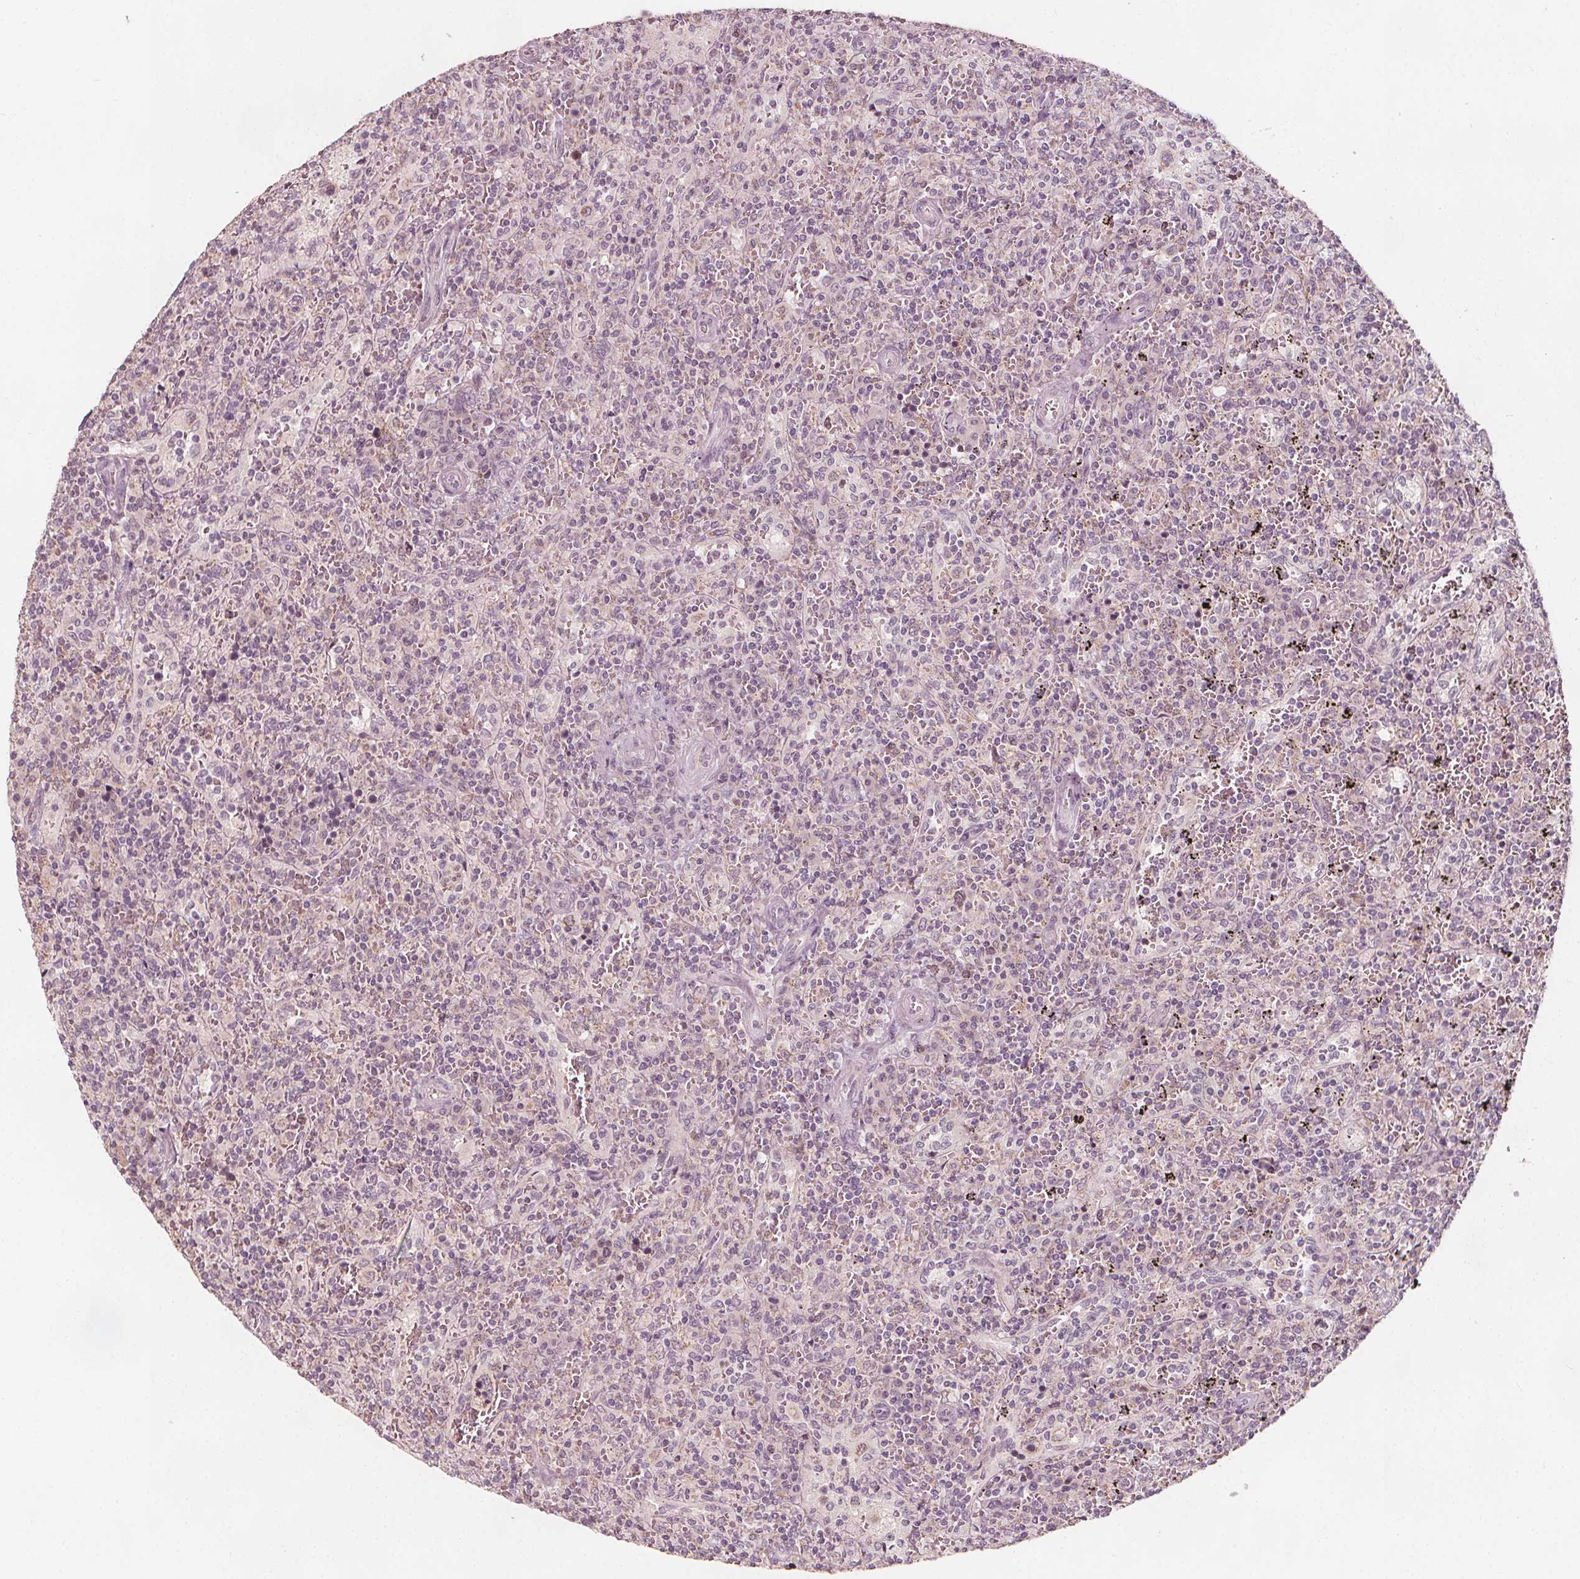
{"staining": {"intensity": "negative", "quantity": "none", "location": "none"}, "tissue": "lymphoma", "cell_type": "Tumor cells", "image_type": "cancer", "snomed": [{"axis": "morphology", "description": "Malignant lymphoma, non-Hodgkin's type, Low grade"}, {"axis": "topography", "description": "Spleen"}], "caption": "High power microscopy micrograph of an immunohistochemistry image of low-grade malignant lymphoma, non-Hodgkin's type, revealing no significant positivity in tumor cells. The staining was performed using DAB (3,3'-diaminobenzidine) to visualize the protein expression in brown, while the nuclei were stained in blue with hematoxylin (Magnification: 20x).", "gene": "NPC1L1", "patient": {"sex": "male", "age": 62}}